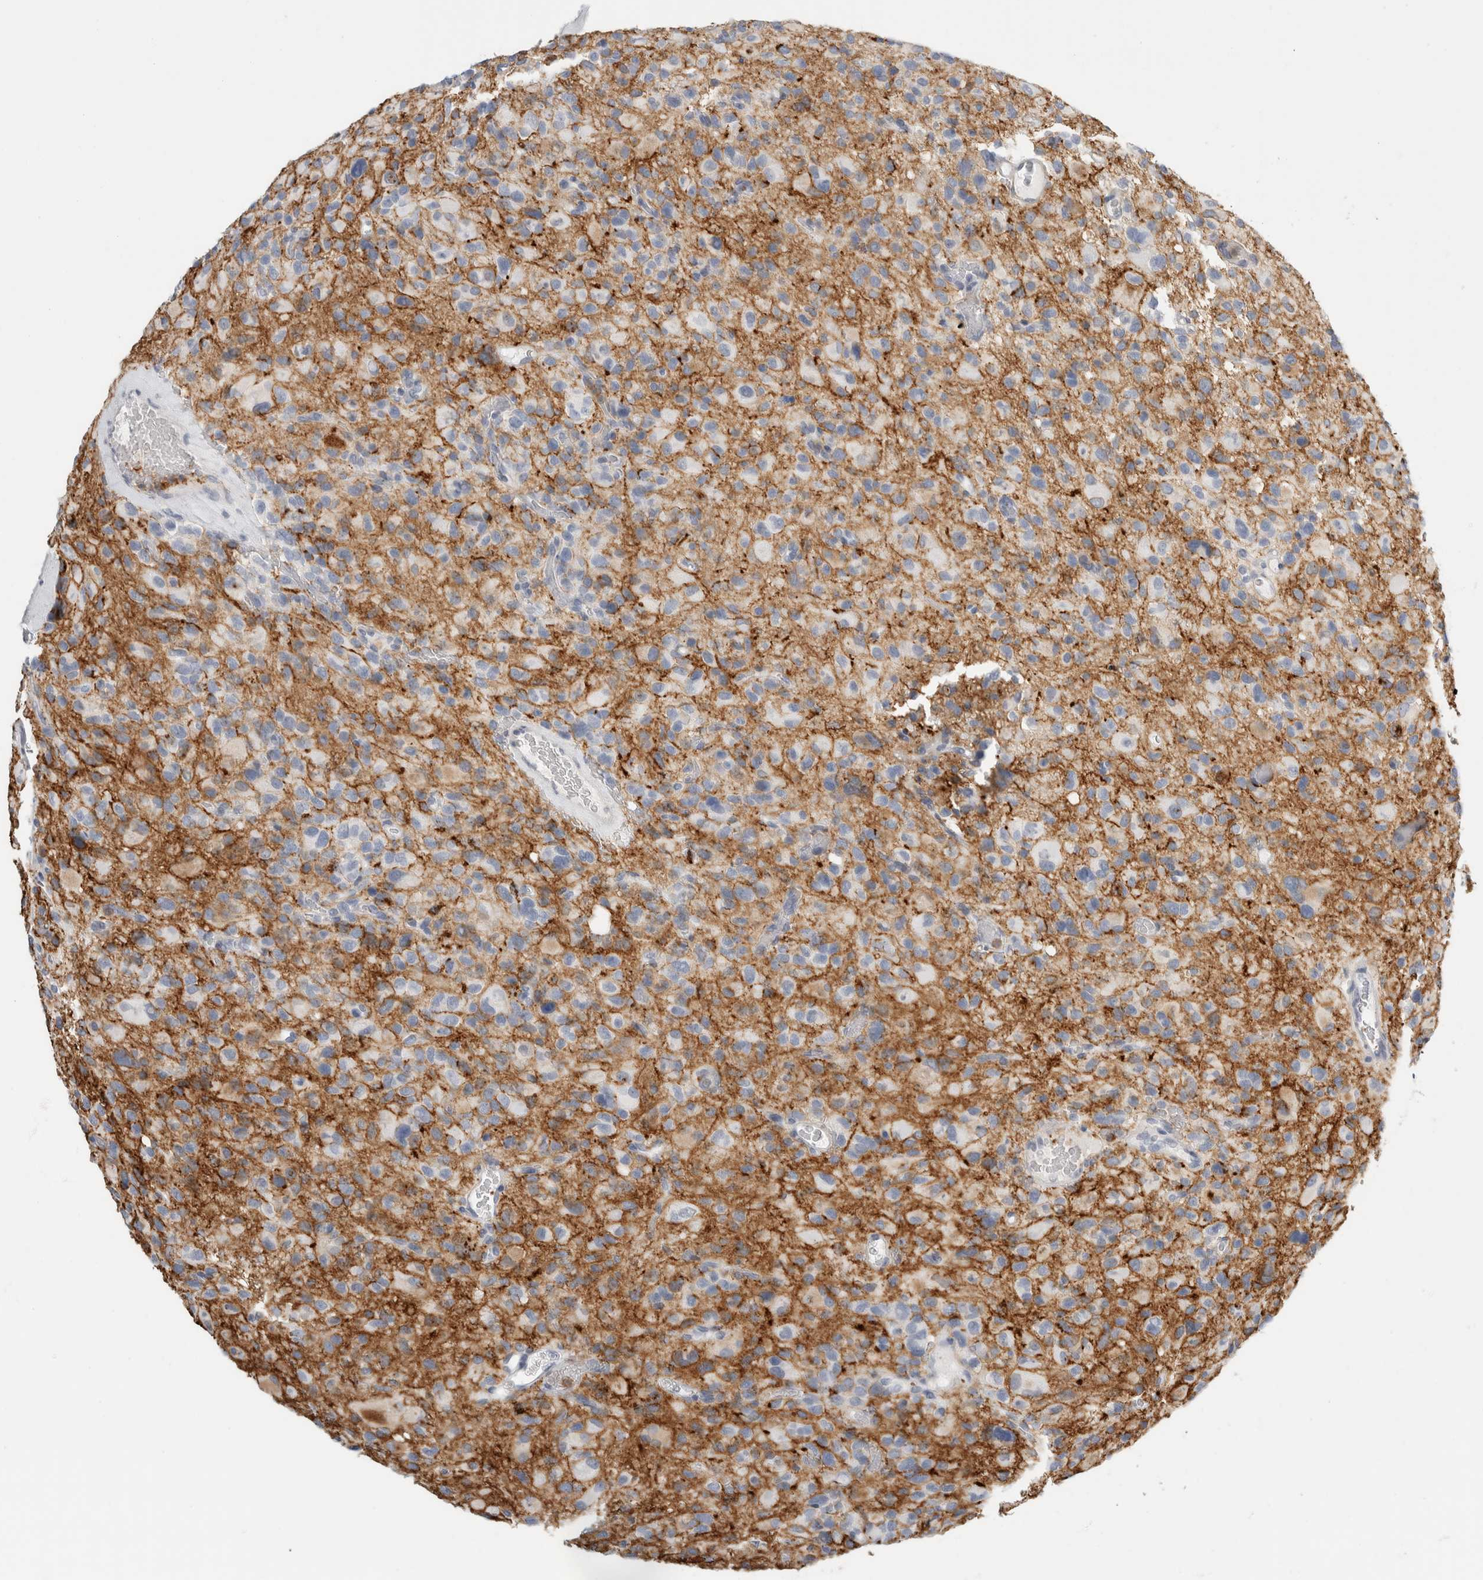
{"staining": {"intensity": "weak", "quantity": "<25%", "location": "cytoplasmic/membranous"}, "tissue": "glioma", "cell_type": "Tumor cells", "image_type": "cancer", "snomed": [{"axis": "morphology", "description": "Glioma, malignant, High grade"}, {"axis": "topography", "description": "Brain"}], "caption": "The photomicrograph exhibits no staining of tumor cells in malignant glioma (high-grade).", "gene": "P2RY2", "patient": {"sex": "male", "age": 48}}